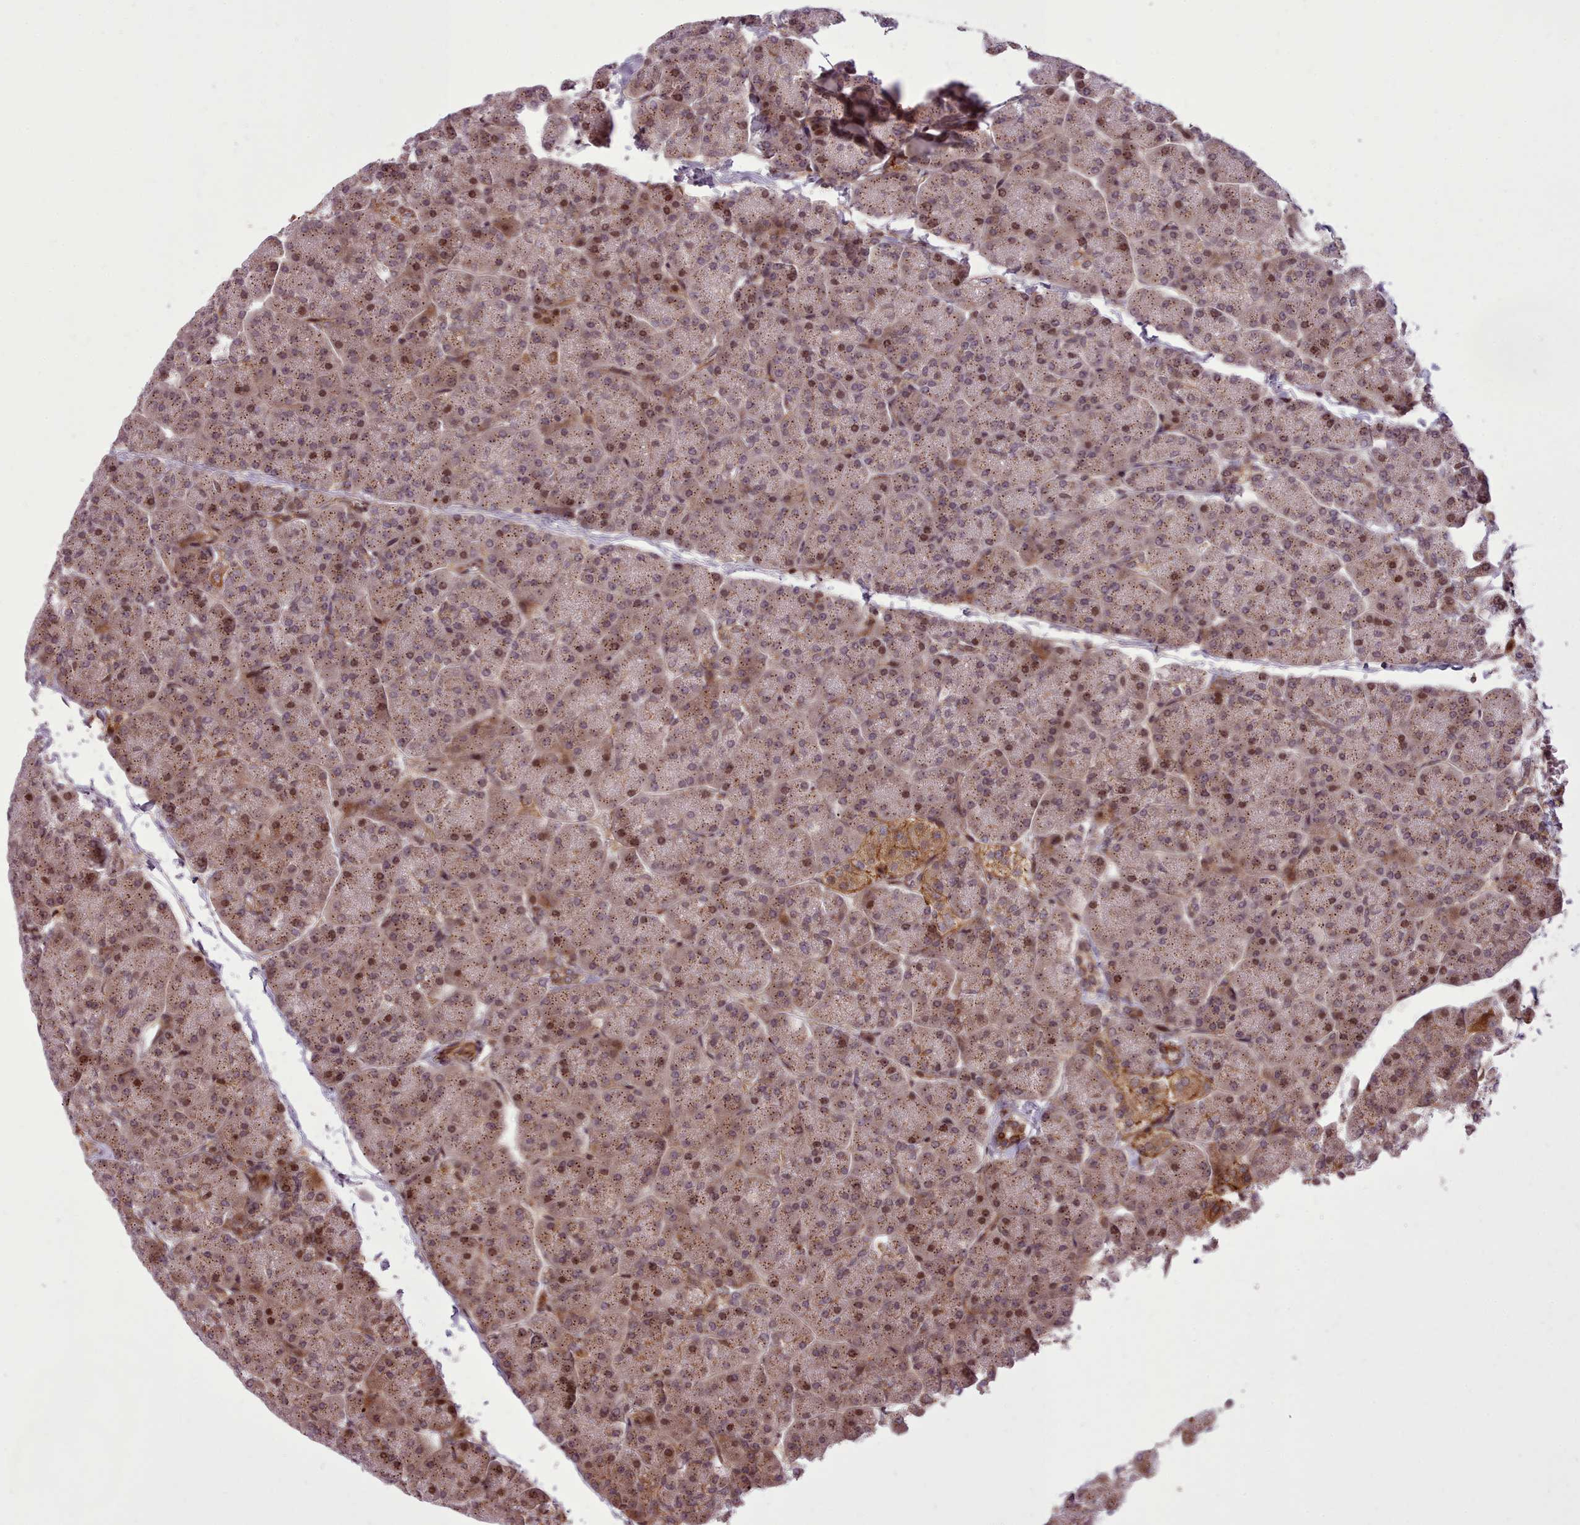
{"staining": {"intensity": "moderate", "quantity": ">75%", "location": "cytoplasmic/membranous,nuclear"}, "tissue": "pancreas", "cell_type": "Exocrine glandular cells", "image_type": "normal", "snomed": [{"axis": "morphology", "description": "Normal tissue, NOS"}, {"axis": "topography", "description": "Pancreas"}, {"axis": "topography", "description": "Peripheral nerve tissue"}], "caption": "Pancreas stained with DAB IHC demonstrates medium levels of moderate cytoplasmic/membranous,nuclear expression in about >75% of exocrine glandular cells. (DAB IHC with brightfield microscopy, high magnification).", "gene": "NLRP7", "patient": {"sex": "male", "age": 54}}